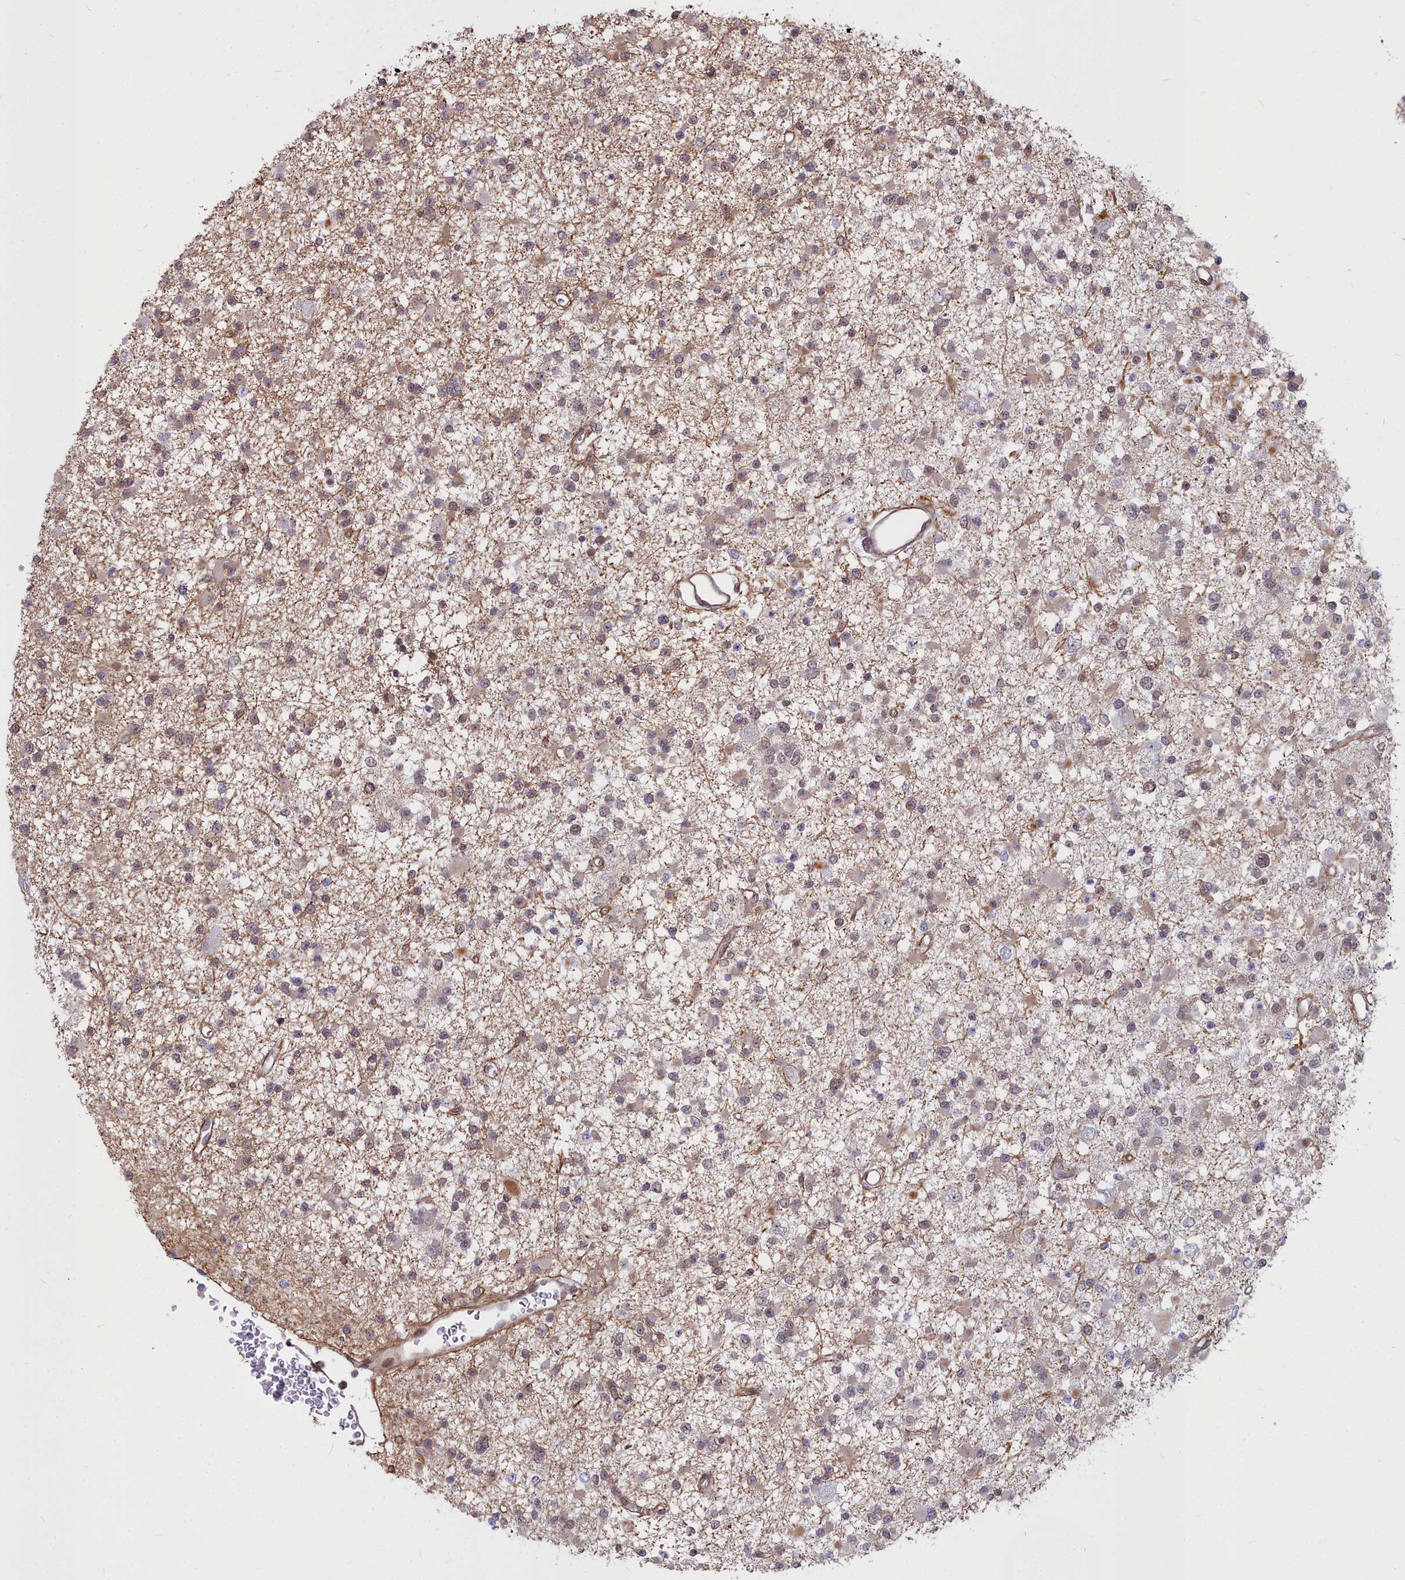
{"staining": {"intensity": "negative", "quantity": "none", "location": "none"}, "tissue": "glioma", "cell_type": "Tumor cells", "image_type": "cancer", "snomed": [{"axis": "morphology", "description": "Glioma, malignant, Low grade"}, {"axis": "topography", "description": "Brain"}], "caption": "DAB (3,3'-diaminobenzidine) immunohistochemical staining of human glioma displays no significant staining in tumor cells.", "gene": "YJU2", "patient": {"sex": "female", "age": 22}}